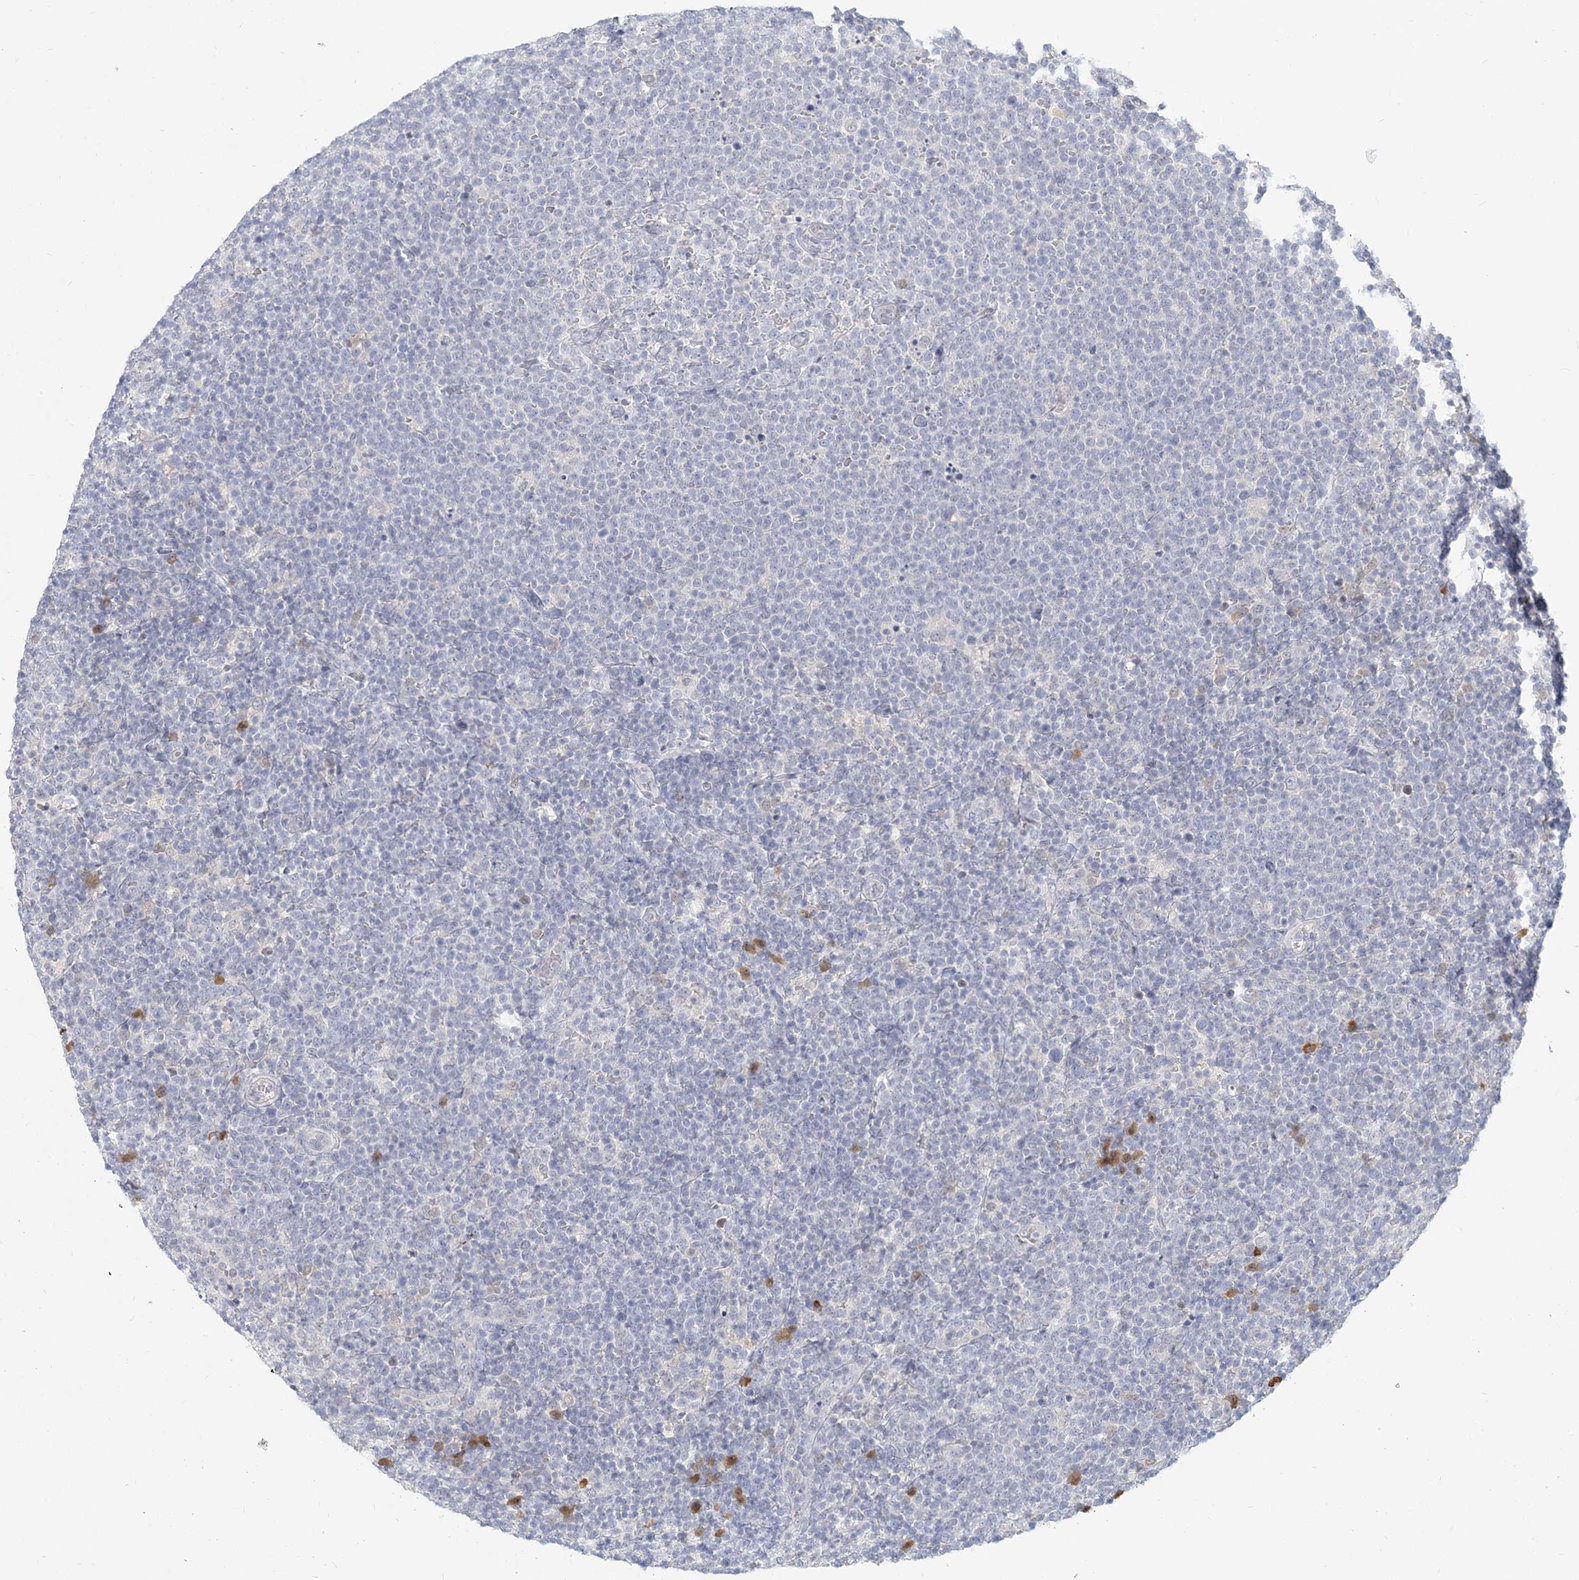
{"staining": {"intensity": "negative", "quantity": "none", "location": "none"}, "tissue": "lymphoma", "cell_type": "Tumor cells", "image_type": "cancer", "snomed": [{"axis": "morphology", "description": "Malignant lymphoma, non-Hodgkin's type, High grade"}, {"axis": "topography", "description": "Lymph node"}], "caption": "Immunohistochemistry (IHC) photomicrograph of neoplastic tissue: human malignant lymphoma, non-Hodgkin's type (high-grade) stained with DAB (3,3'-diaminobenzidine) demonstrates no significant protein positivity in tumor cells.", "gene": "GMPPA", "patient": {"sex": "male", "age": 61}}